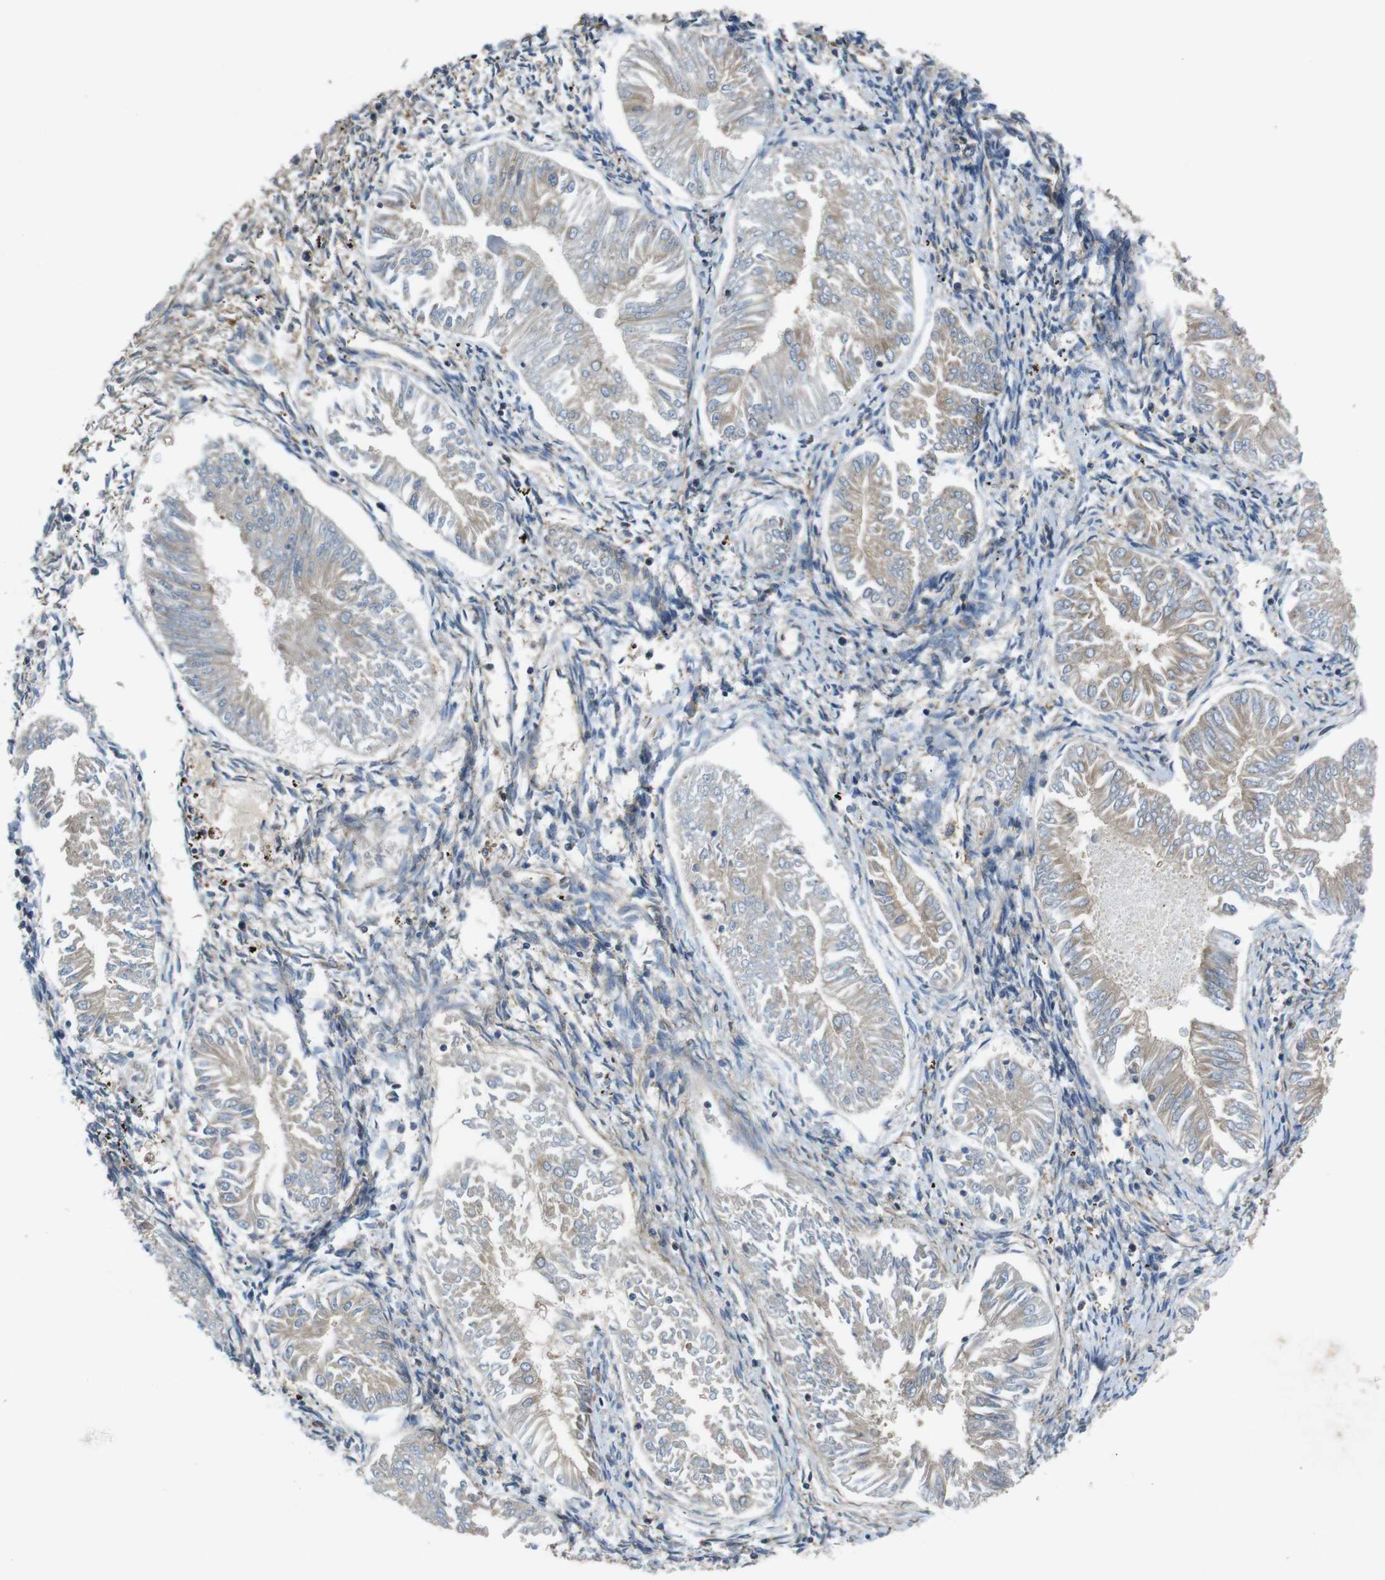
{"staining": {"intensity": "weak", "quantity": "25%-75%", "location": "cytoplasmic/membranous"}, "tissue": "endometrial cancer", "cell_type": "Tumor cells", "image_type": "cancer", "snomed": [{"axis": "morphology", "description": "Adenocarcinoma, NOS"}, {"axis": "topography", "description": "Endometrium"}], "caption": "The micrograph shows immunohistochemical staining of endometrial adenocarcinoma. There is weak cytoplasmic/membranous positivity is appreciated in about 25%-75% of tumor cells.", "gene": "DCTN1", "patient": {"sex": "female", "age": 53}}